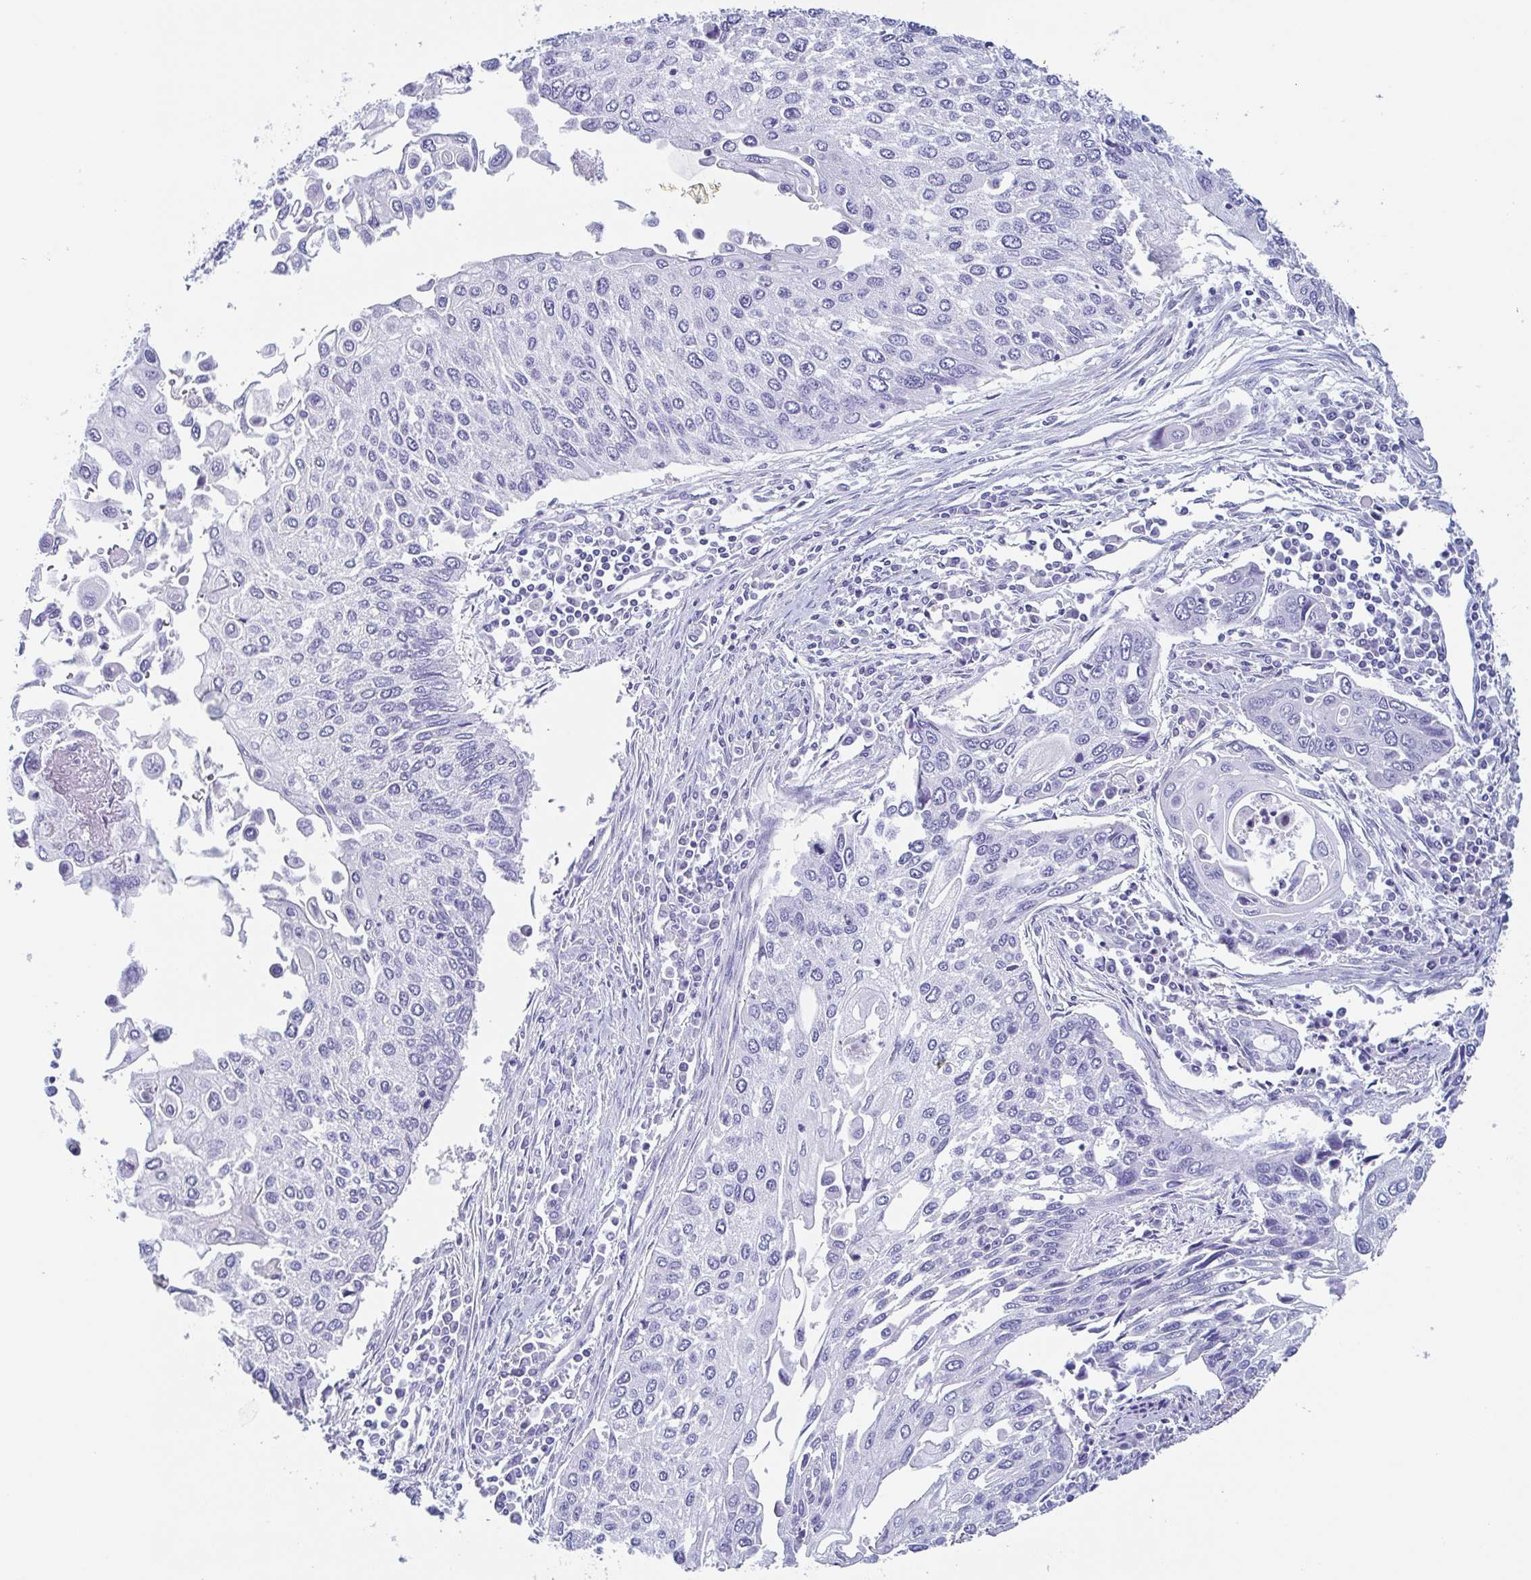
{"staining": {"intensity": "negative", "quantity": "none", "location": "none"}, "tissue": "lung cancer", "cell_type": "Tumor cells", "image_type": "cancer", "snomed": [{"axis": "morphology", "description": "Squamous cell carcinoma, NOS"}, {"axis": "morphology", "description": "Squamous cell carcinoma, metastatic, NOS"}, {"axis": "topography", "description": "Lung"}], "caption": "The histopathology image demonstrates no significant staining in tumor cells of lung metastatic squamous cell carcinoma.", "gene": "TAGLN3", "patient": {"sex": "male", "age": 63}}